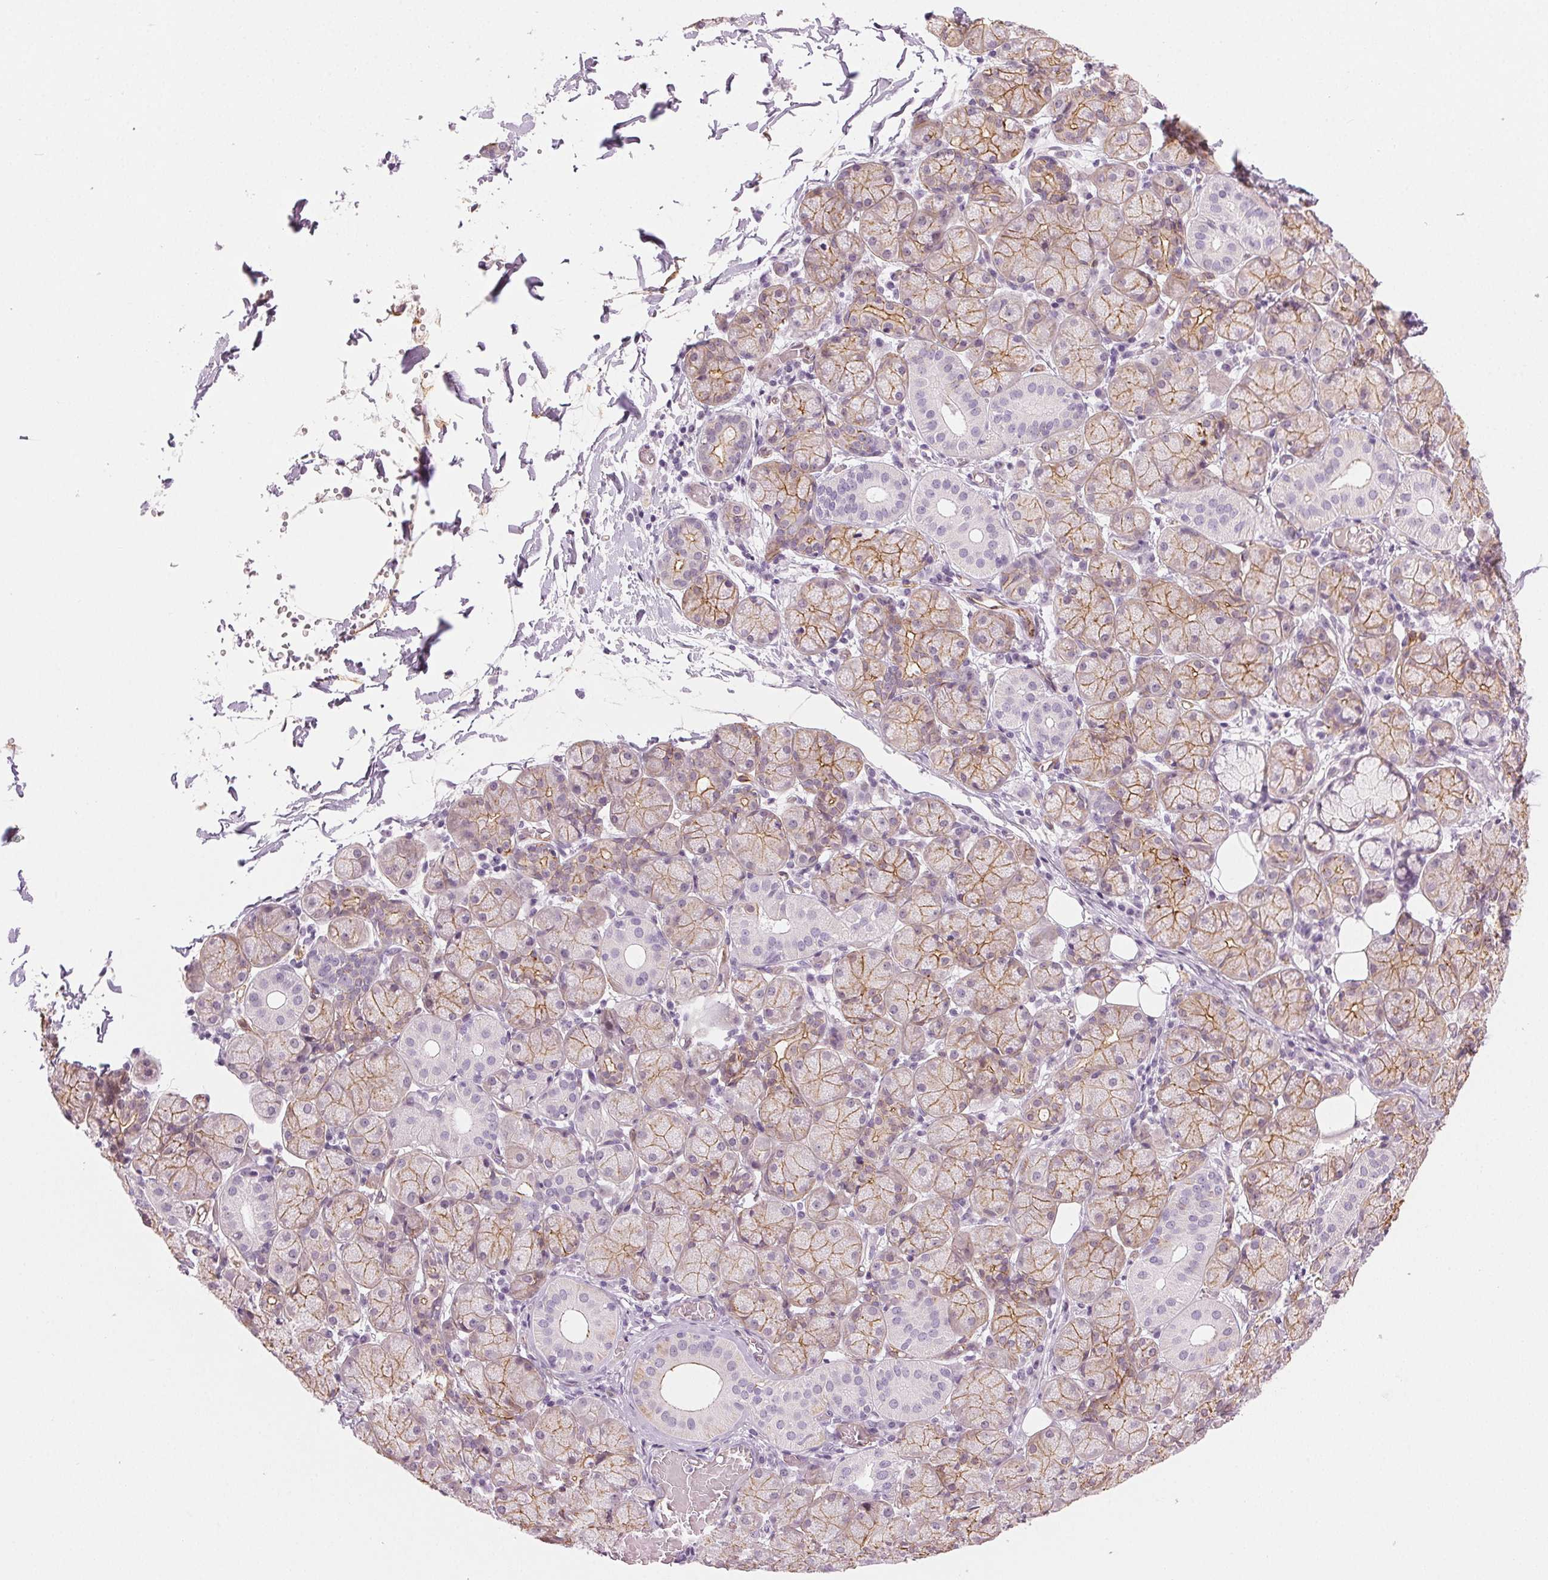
{"staining": {"intensity": "moderate", "quantity": "25%-75%", "location": "cytoplasmic/membranous"}, "tissue": "salivary gland", "cell_type": "Glandular cells", "image_type": "normal", "snomed": [{"axis": "morphology", "description": "Normal tissue, NOS"}, {"axis": "topography", "description": "Salivary gland"}, {"axis": "topography", "description": "Peripheral nerve tissue"}], "caption": "Brown immunohistochemical staining in normal salivary gland shows moderate cytoplasmic/membranous positivity in about 25%-75% of glandular cells.", "gene": "AIF1L", "patient": {"sex": "female", "age": 24}}